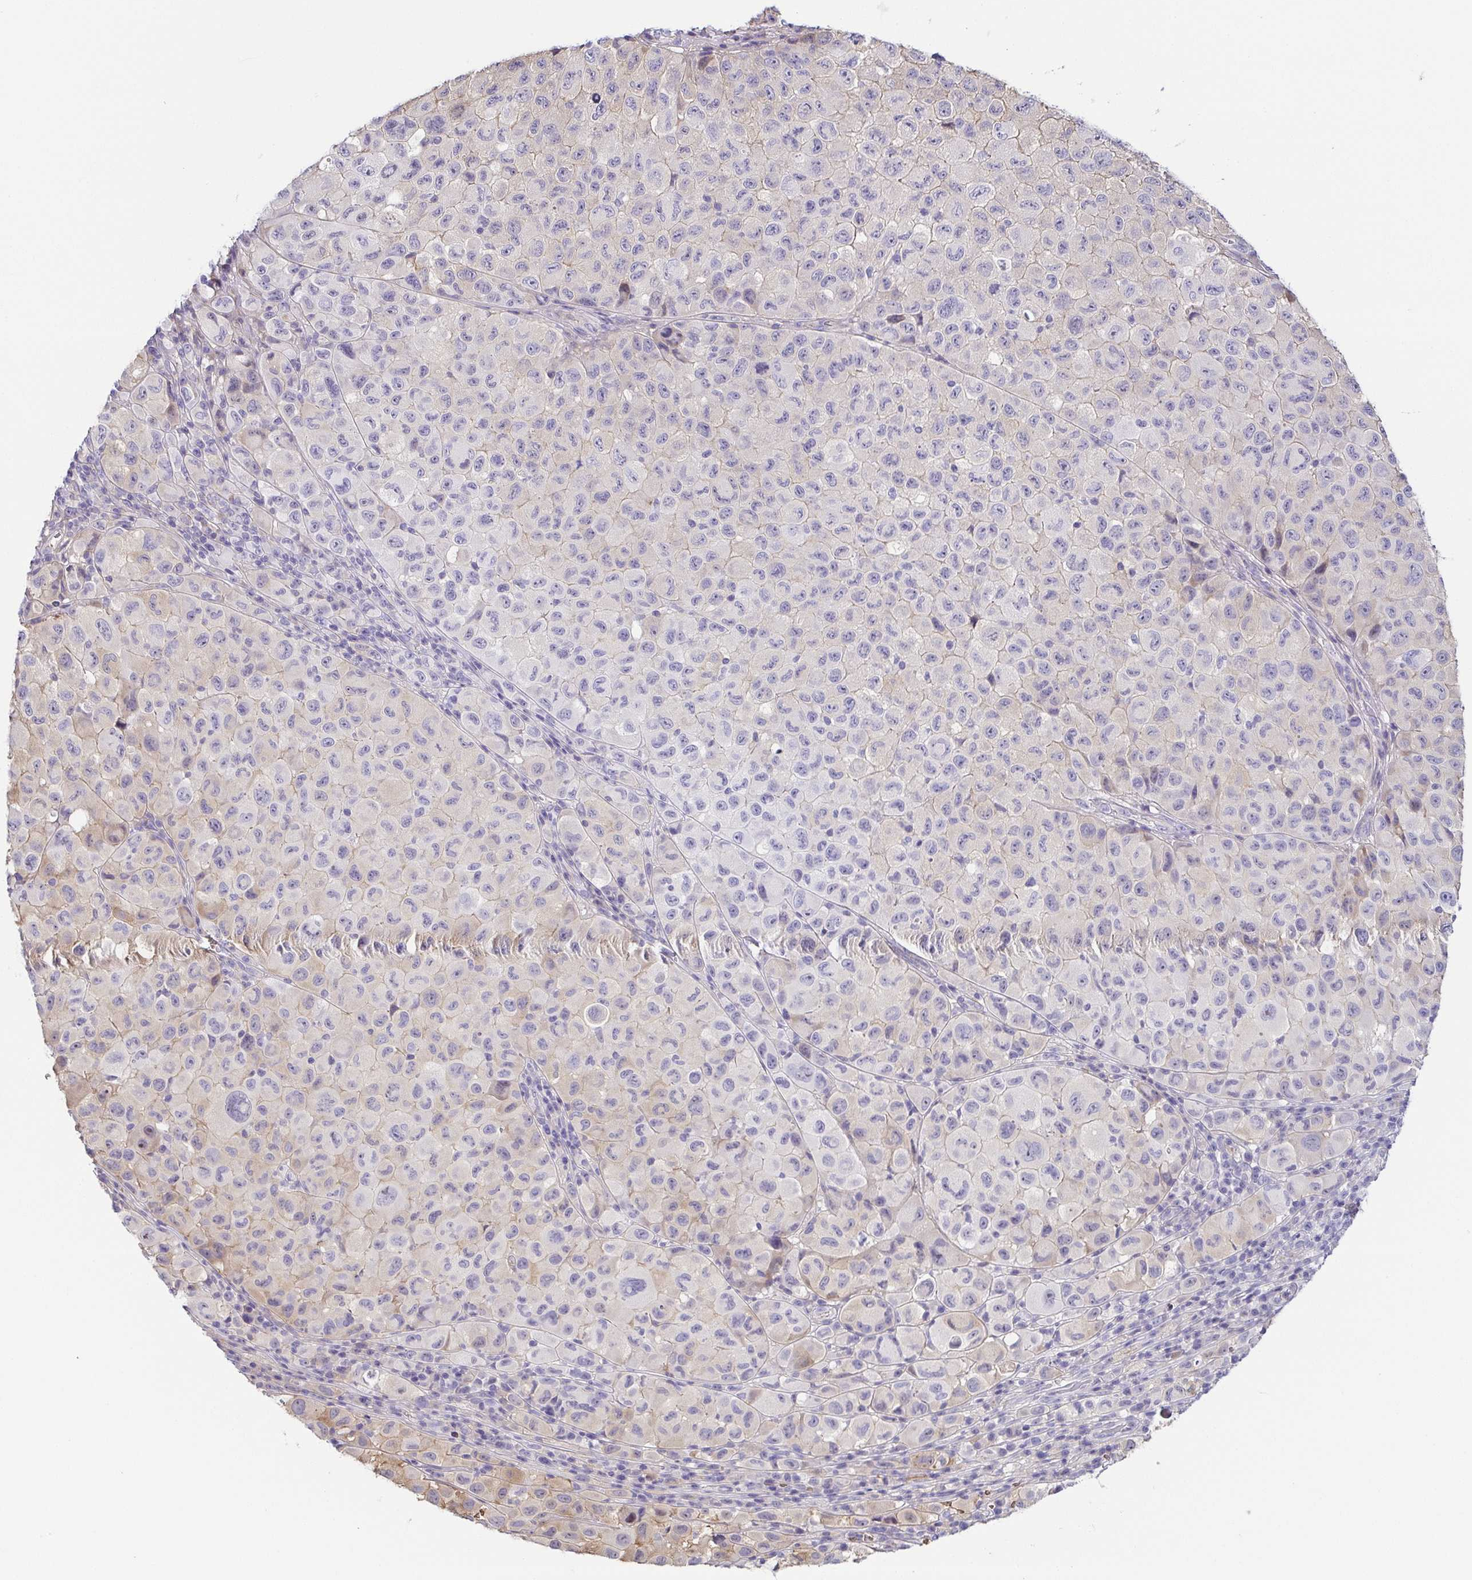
{"staining": {"intensity": "negative", "quantity": "none", "location": "none"}, "tissue": "melanoma", "cell_type": "Tumor cells", "image_type": "cancer", "snomed": [{"axis": "morphology", "description": "Malignant melanoma, NOS"}, {"axis": "topography", "description": "Skin"}], "caption": "Malignant melanoma stained for a protein using IHC shows no expression tumor cells.", "gene": "FAM162B", "patient": {"sex": "male", "age": 93}}